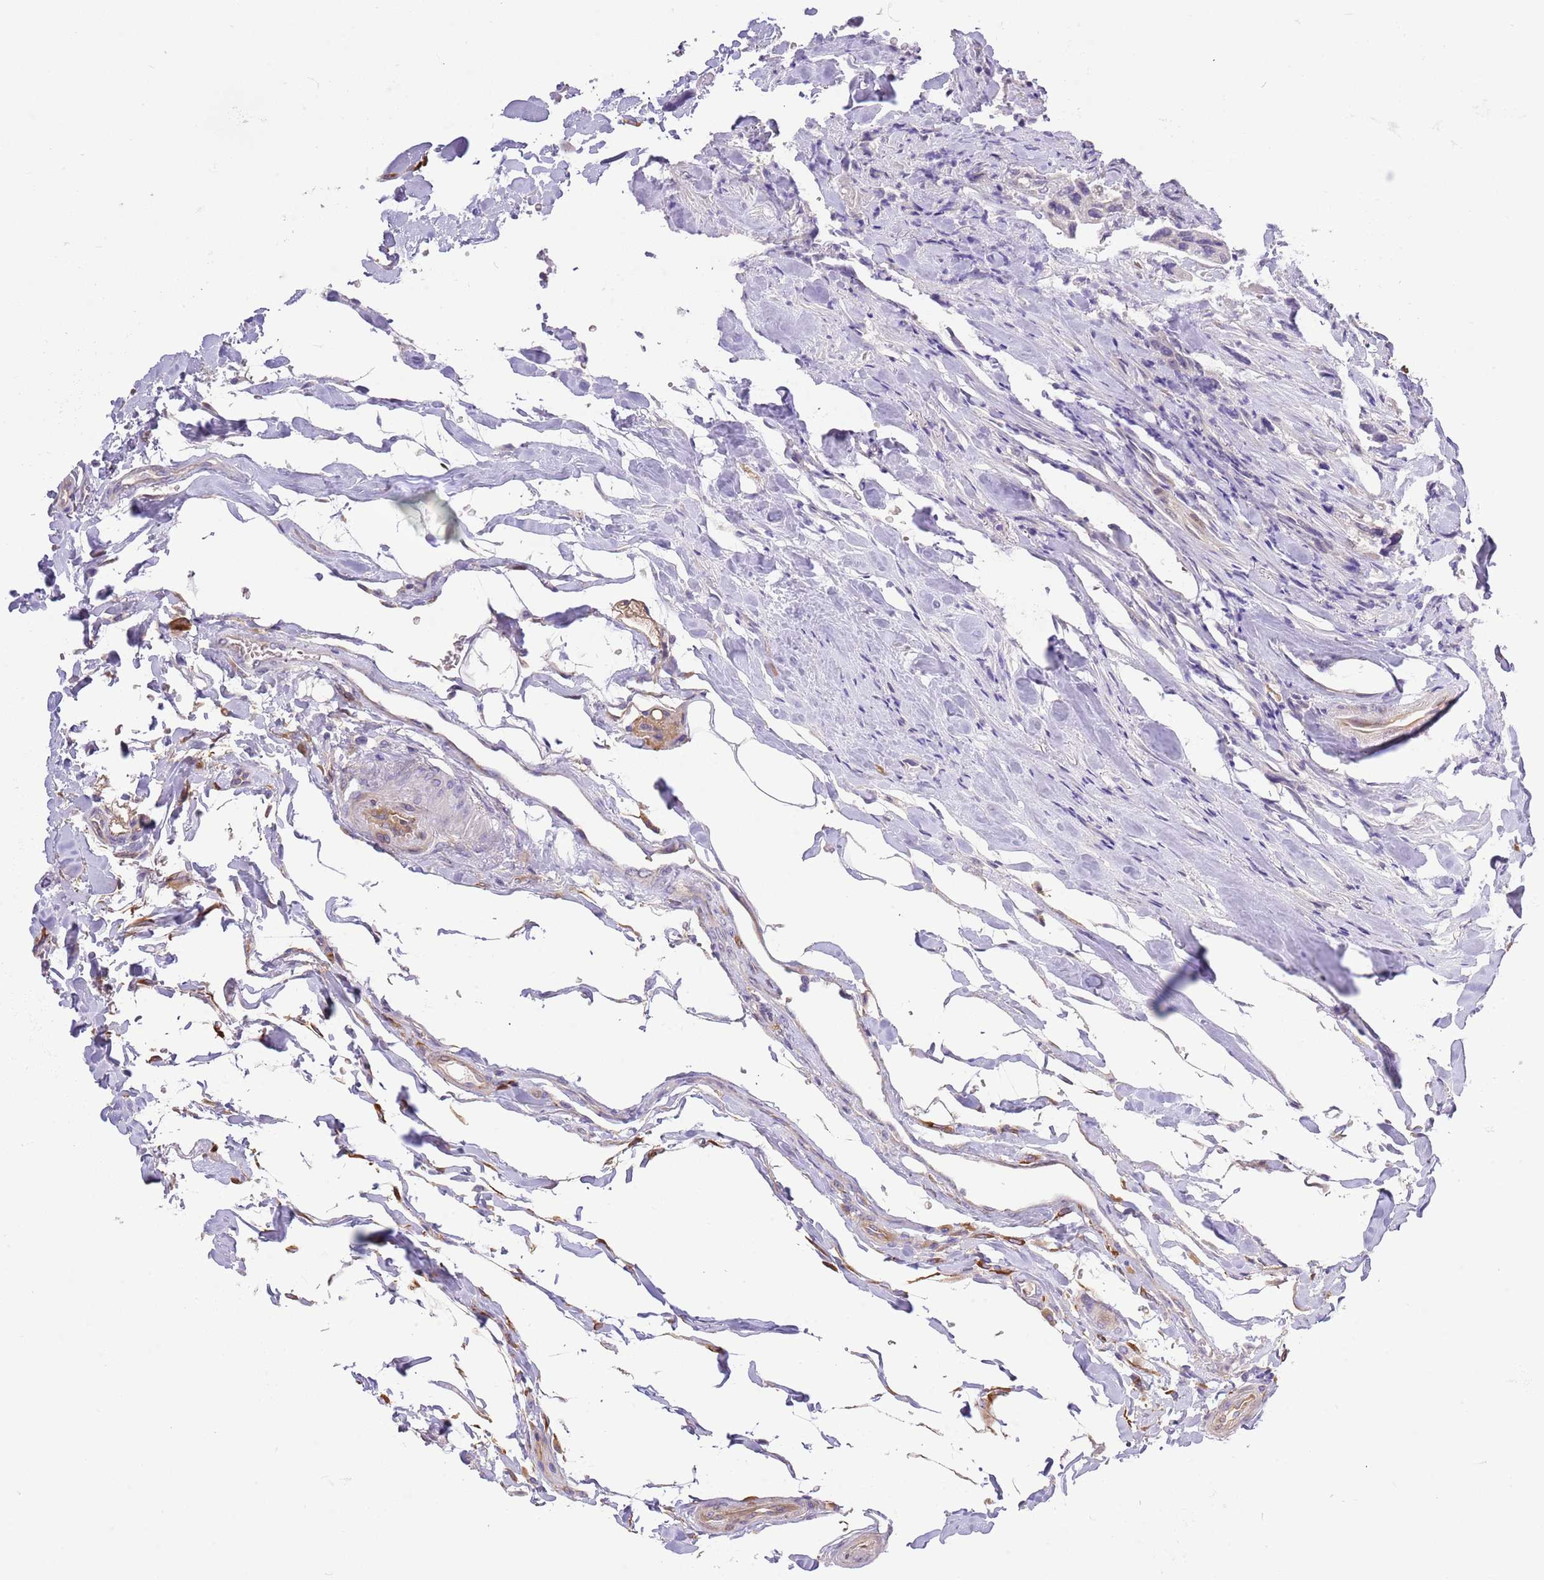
{"staining": {"intensity": "weak", "quantity": ">75%", "location": "cytoplasmic/membranous"}, "tissue": "colon", "cell_type": "Endothelial cells", "image_type": "normal", "snomed": [{"axis": "morphology", "description": "Normal tissue, NOS"}, {"axis": "topography", "description": "Colon"}], "caption": "Human colon stained with a brown dye exhibits weak cytoplasmic/membranous positive positivity in approximately >75% of endothelial cells.", "gene": "RFK", "patient": {"sex": "female", "age": 79}}